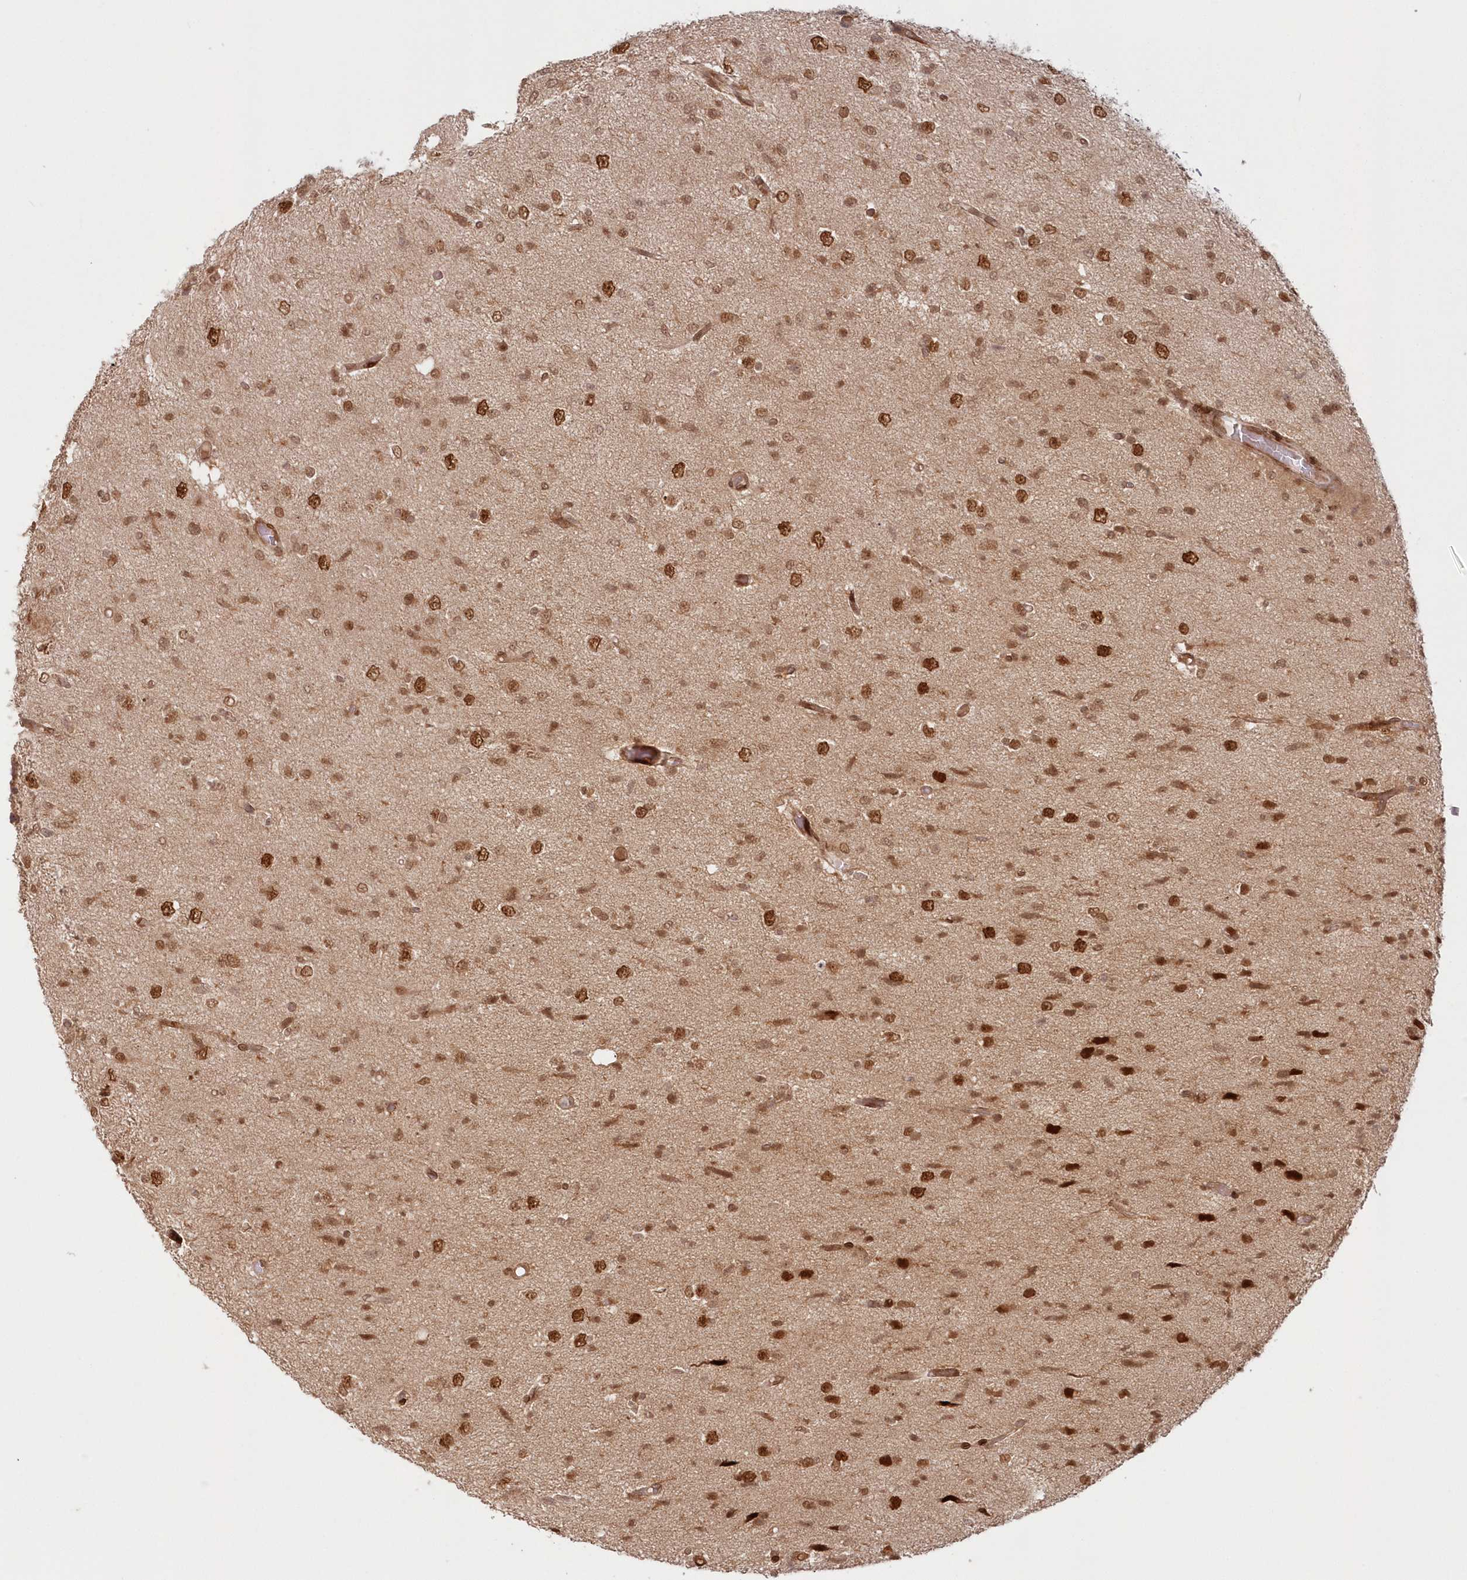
{"staining": {"intensity": "moderate", "quantity": ">75%", "location": "cytoplasmic/membranous,nuclear"}, "tissue": "glioma", "cell_type": "Tumor cells", "image_type": "cancer", "snomed": [{"axis": "morphology", "description": "Glioma, malignant, High grade"}, {"axis": "topography", "description": "Brain"}], "caption": "IHC of human malignant high-grade glioma demonstrates medium levels of moderate cytoplasmic/membranous and nuclear positivity in approximately >75% of tumor cells.", "gene": "TOGARAM2", "patient": {"sex": "female", "age": 59}}